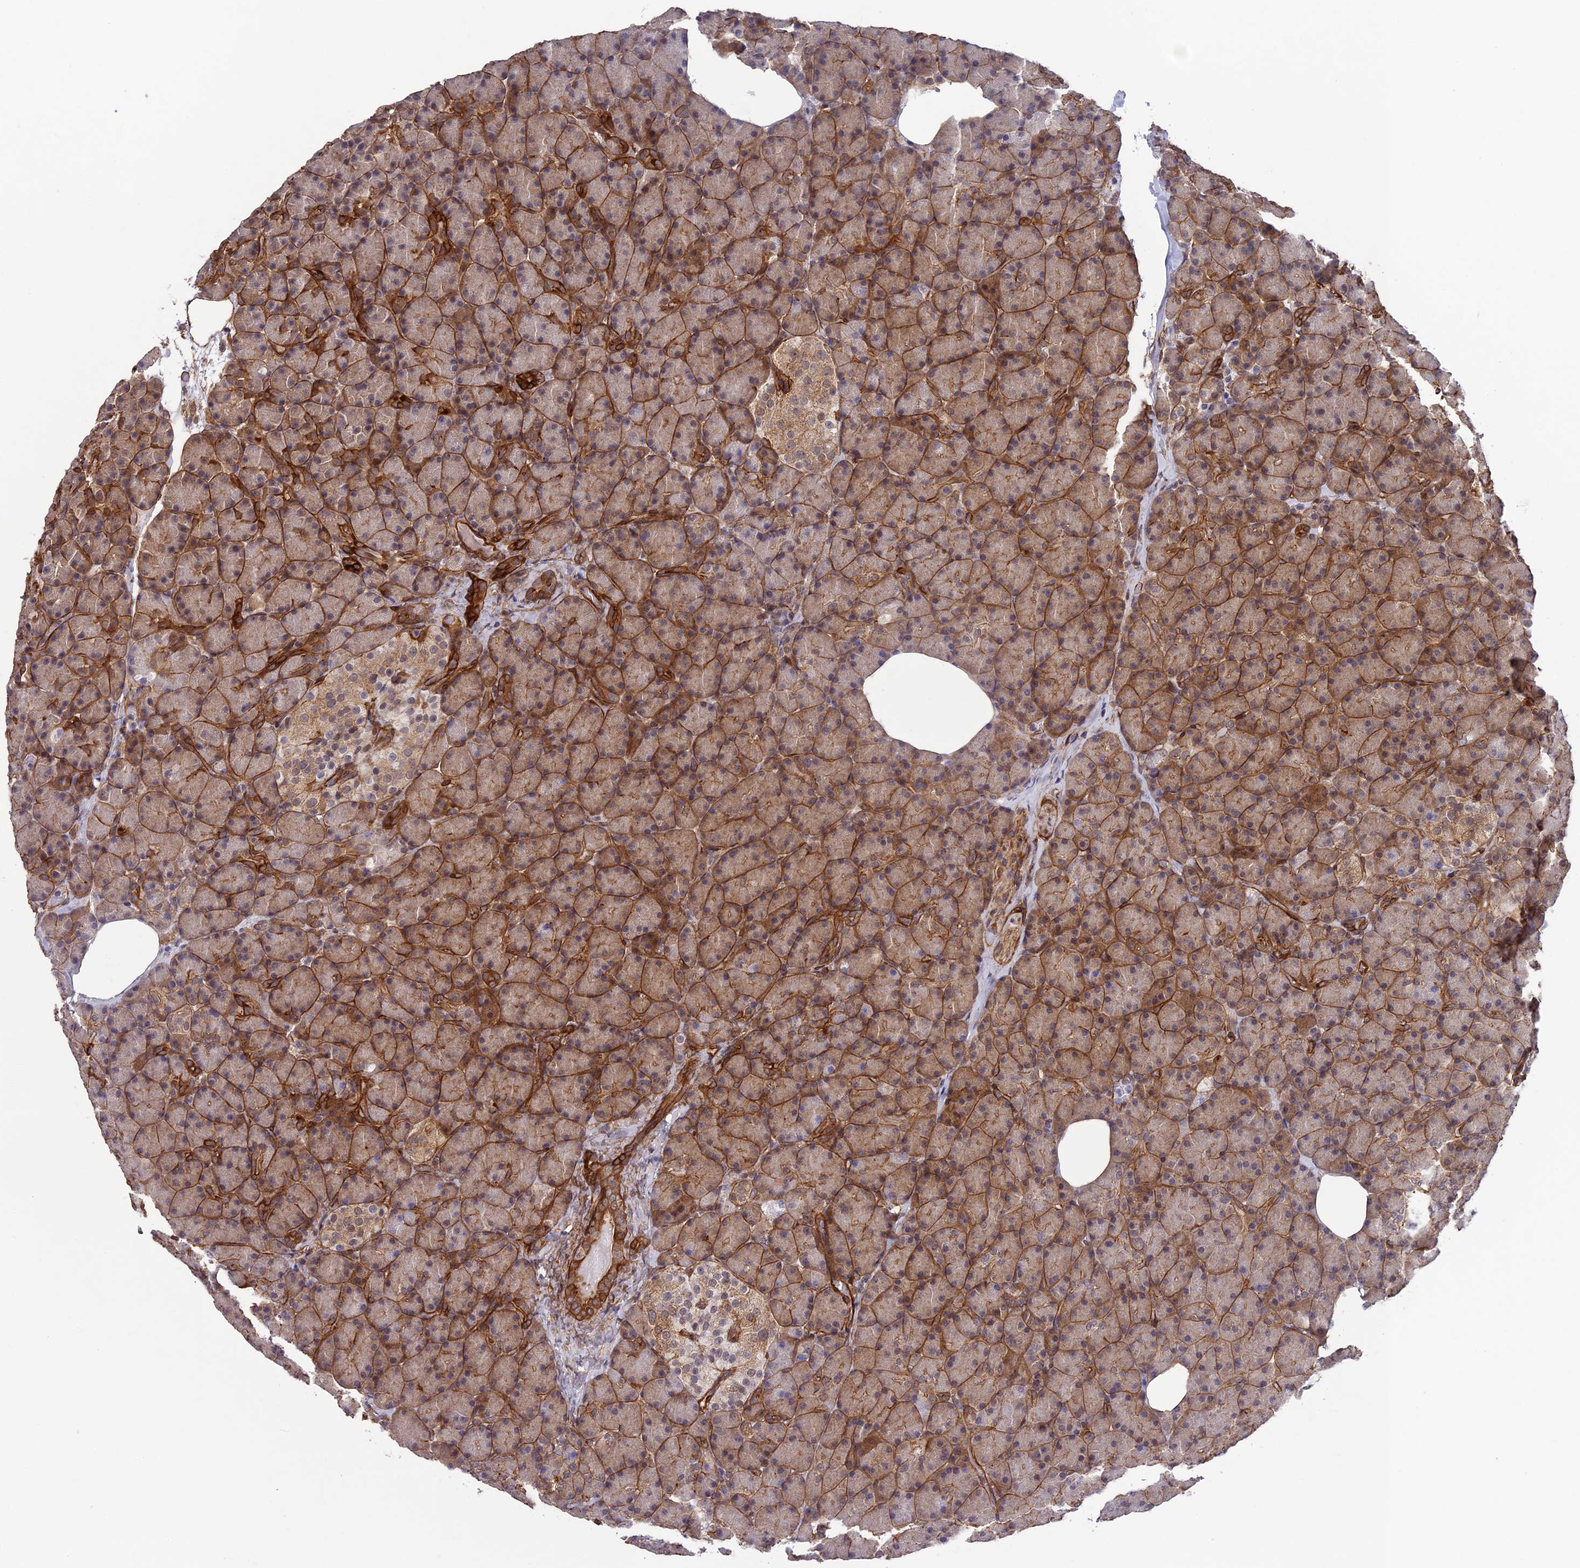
{"staining": {"intensity": "strong", "quantity": "<25%", "location": "cytoplasmic/membranous"}, "tissue": "pancreas", "cell_type": "Exocrine glandular cells", "image_type": "normal", "snomed": [{"axis": "morphology", "description": "Normal tissue, NOS"}, {"axis": "topography", "description": "Pancreas"}], "caption": "Immunohistochemical staining of normal human pancreas reveals <25% levels of strong cytoplasmic/membranous protein staining in about <25% of exocrine glandular cells. The staining was performed using DAB (3,3'-diaminobenzidine) to visualize the protein expression in brown, while the nuclei were stained in blue with hematoxylin (Magnification: 20x).", "gene": "TNS1", "patient": {"sex": "female", "age": 43}}